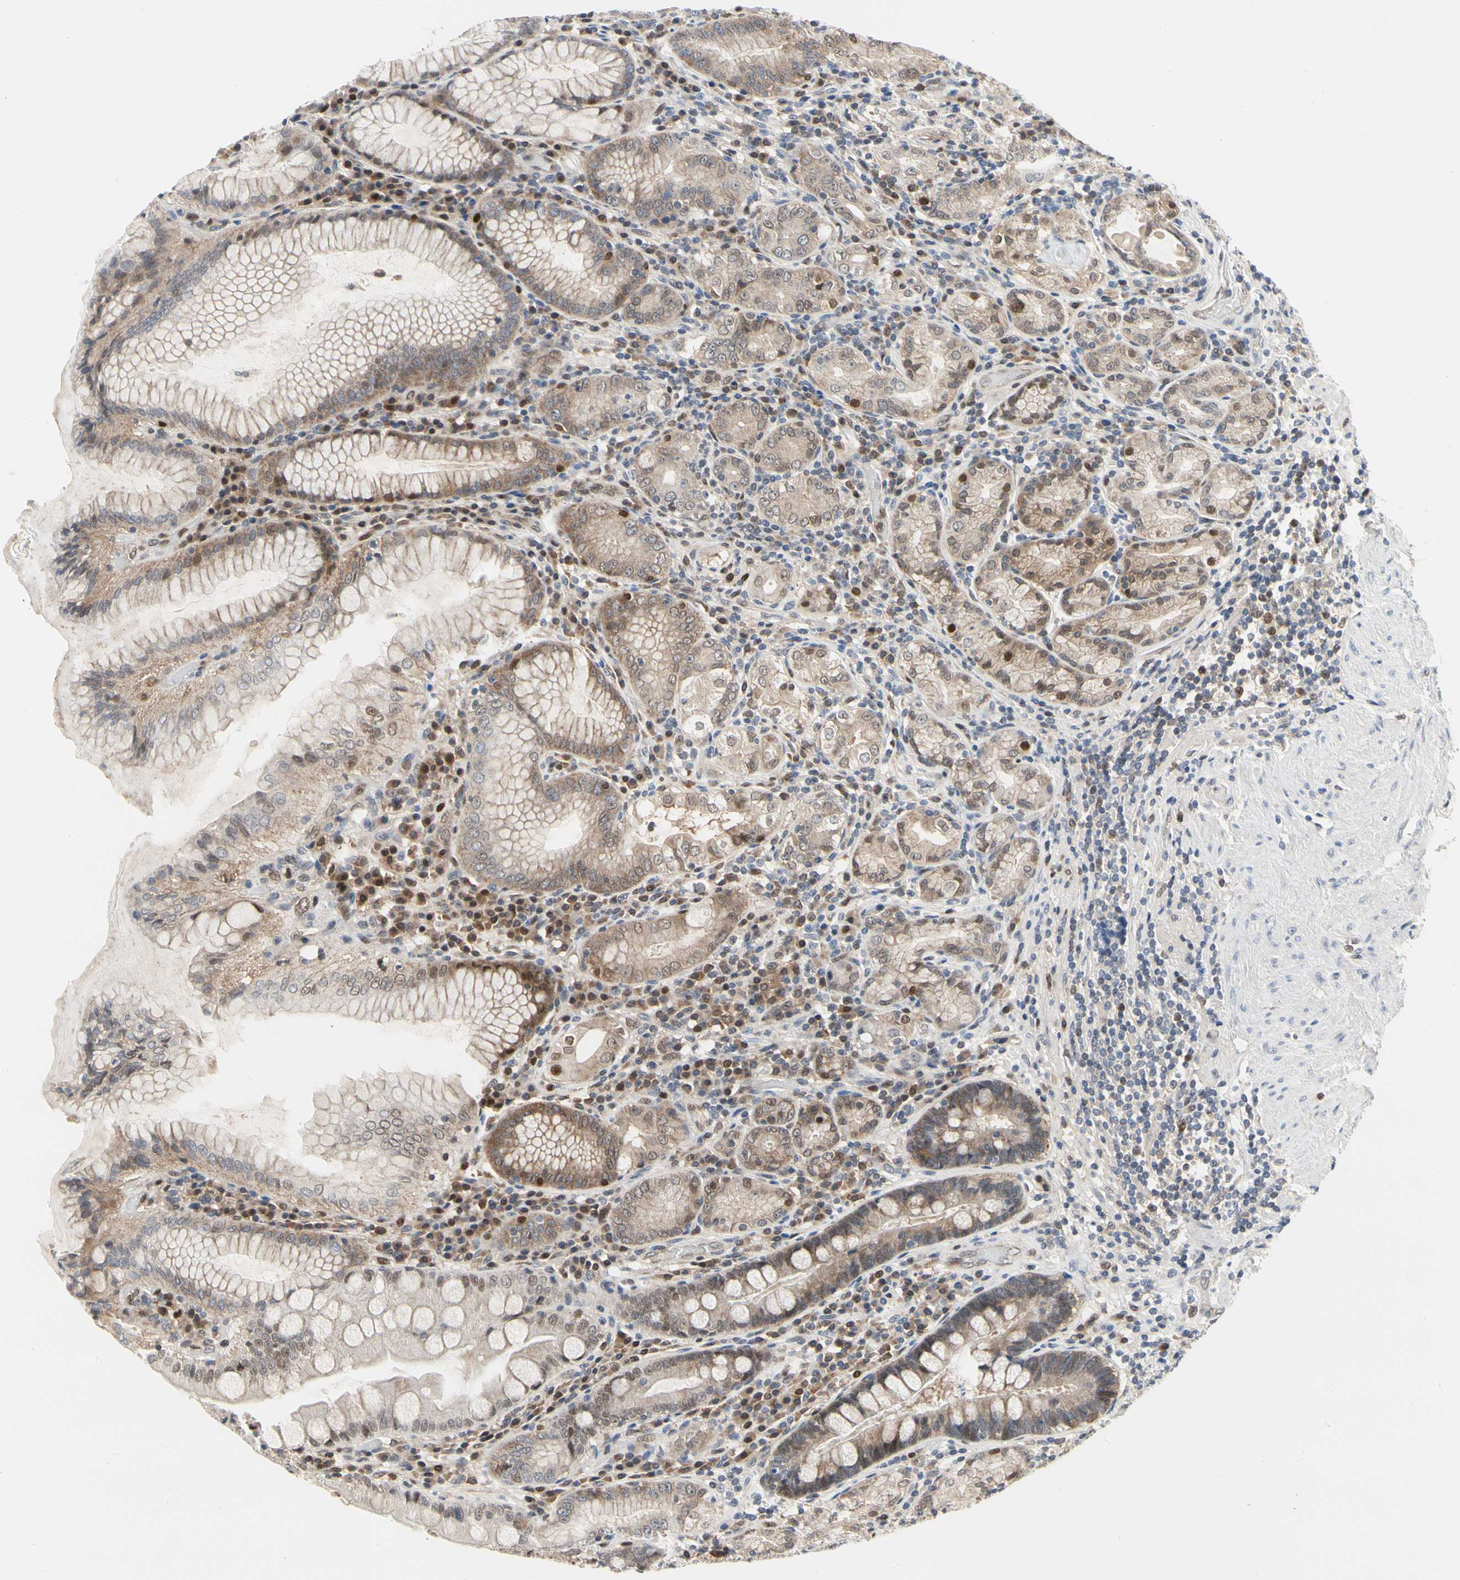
{"staining": {"intensity": "moderate", "quantity": ">75%", "location": "cytoplasmic/membranous"}, "tissue": "stomach", "cell_type": "Glandular cells", "image_type": "normal", "snomed": [{"axis": "morphology", "description": "Normal tissue, NOS"}, {"axis": "topography", "description": "Stomach, lower"}], "caption": "Benign stomach demonstrates moderate cytoplasmic/membranous positivity in approximately >75% of glandular cells, visualized by immunohistochemistry.", "gene": "CDK5", "patient": {"sex": "female", "age": 76}}